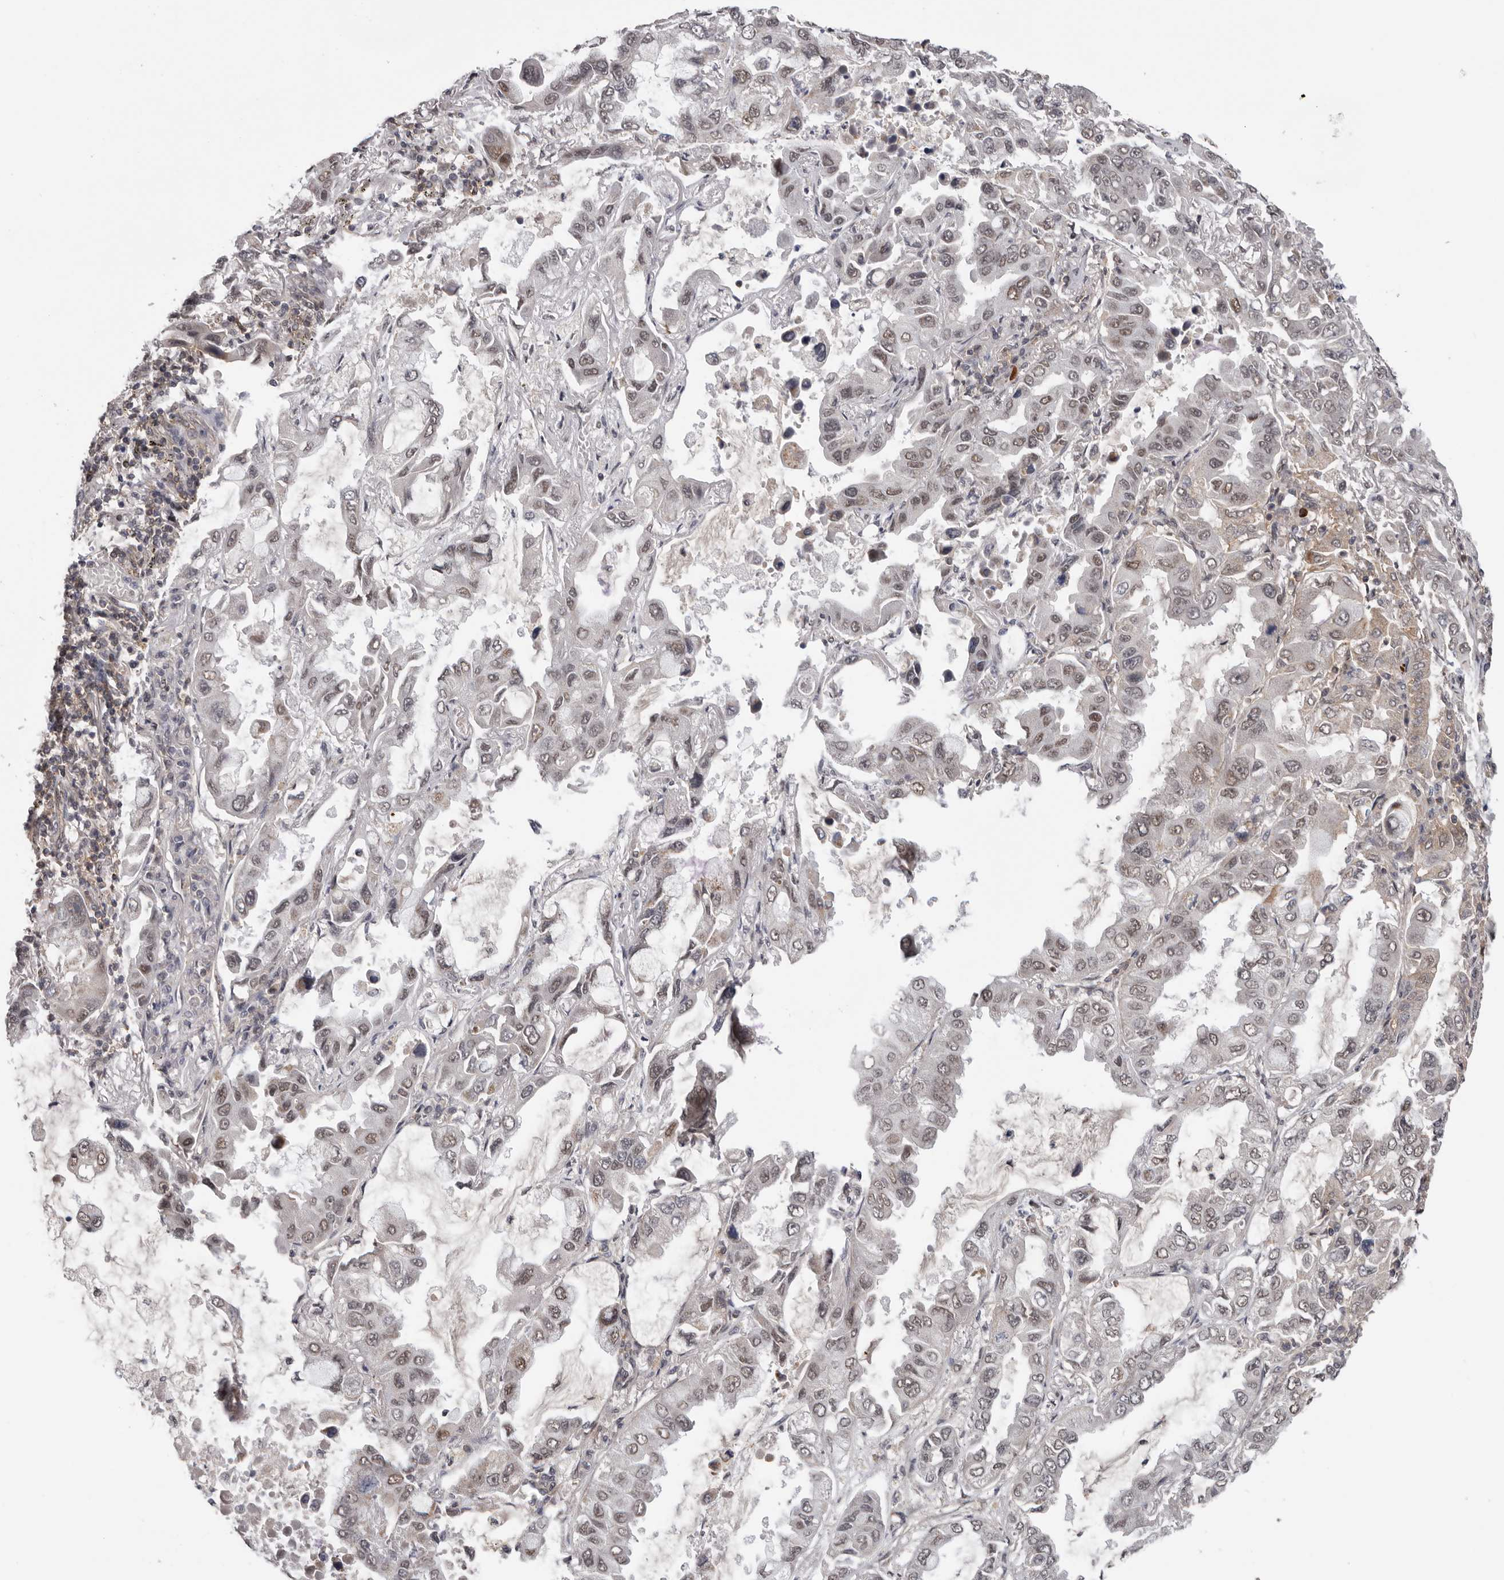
{"staining": {"intensity": "weak", "quantity": ">75%", "location": "nuclear"}, "tissue": "lung cancer", "cell_type": "Tumor cells", "image_type": "cancer", "snomed": [{"axis": "morphology", "description": "Adenocarcinoma, NOS"}, {"axis": "topography", "description": "Lung"}], "caption": "Immunohistochemical staining of lung cancer reveals low levels of weak nuclear protein staining in about >75% of tumor cells. The staining was performed using DAB to visualize the protein expression in brown, while the nuclei were stained in blue with hematoxylin (Magnification: 20x).", "gene": "MOGAT2", "patient": {"sex": "male", "age": 64}}